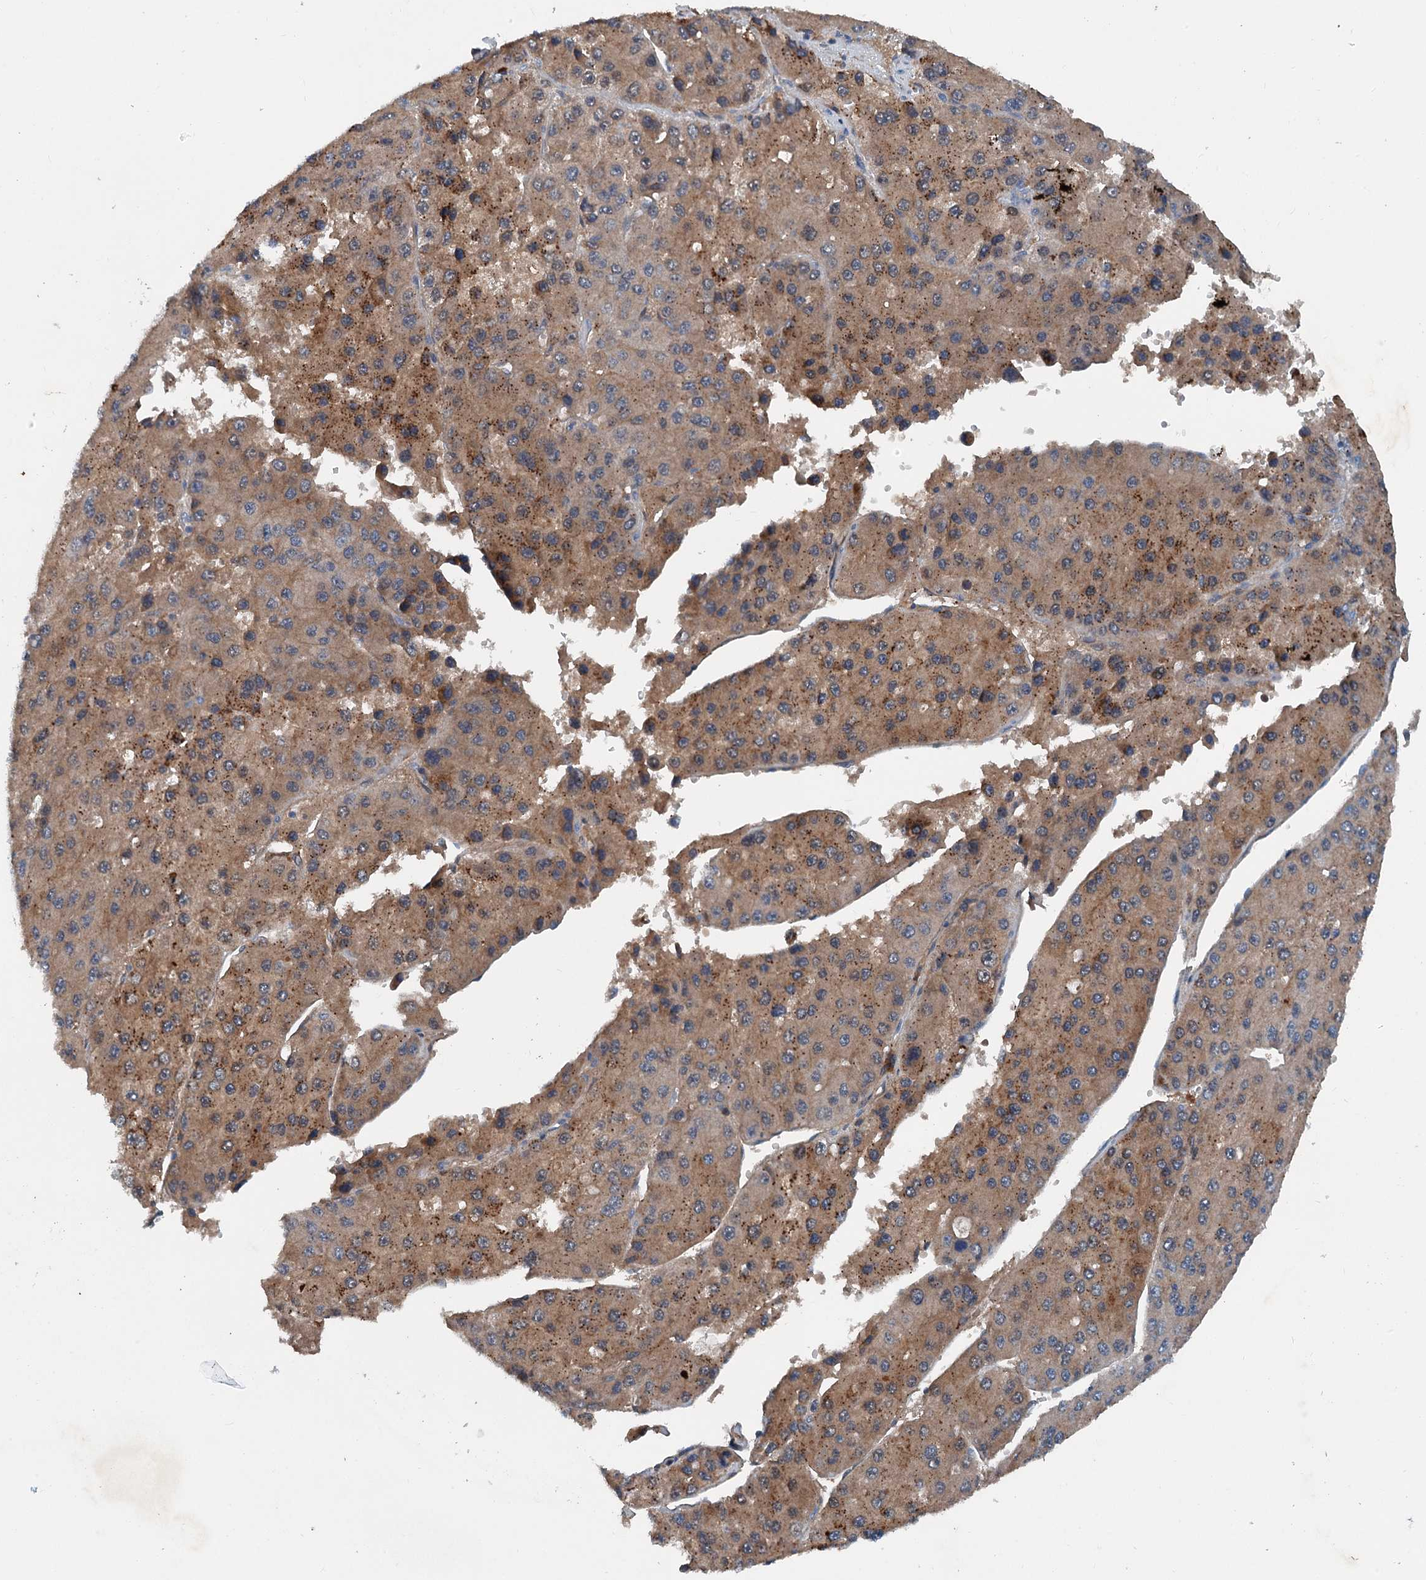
{"staining": {"intensity": "moderate", "quantity": "25%-75%", "location": "cytoplasmic/membranous"}, "tissue": "liver cancer", "cell_type": "Tumor cells", "image_type": "cancer", "snomed": [{"axis": "morphology", "description": "Carcinoma, Hepatocellular, NOS"}, {"axis": "topography", "description": "Liver"}], "caption": "IHC photomicrograph of human liver cancer (hepatocellular carcinoma) stained for a protein (brown), which displays medium levels of moderate cytoplasmic/membranous positivity in approximately 25%-75% of tumor cells.", "gene": "PDSS1", "patient": {"sex": "female", "age": 73}}